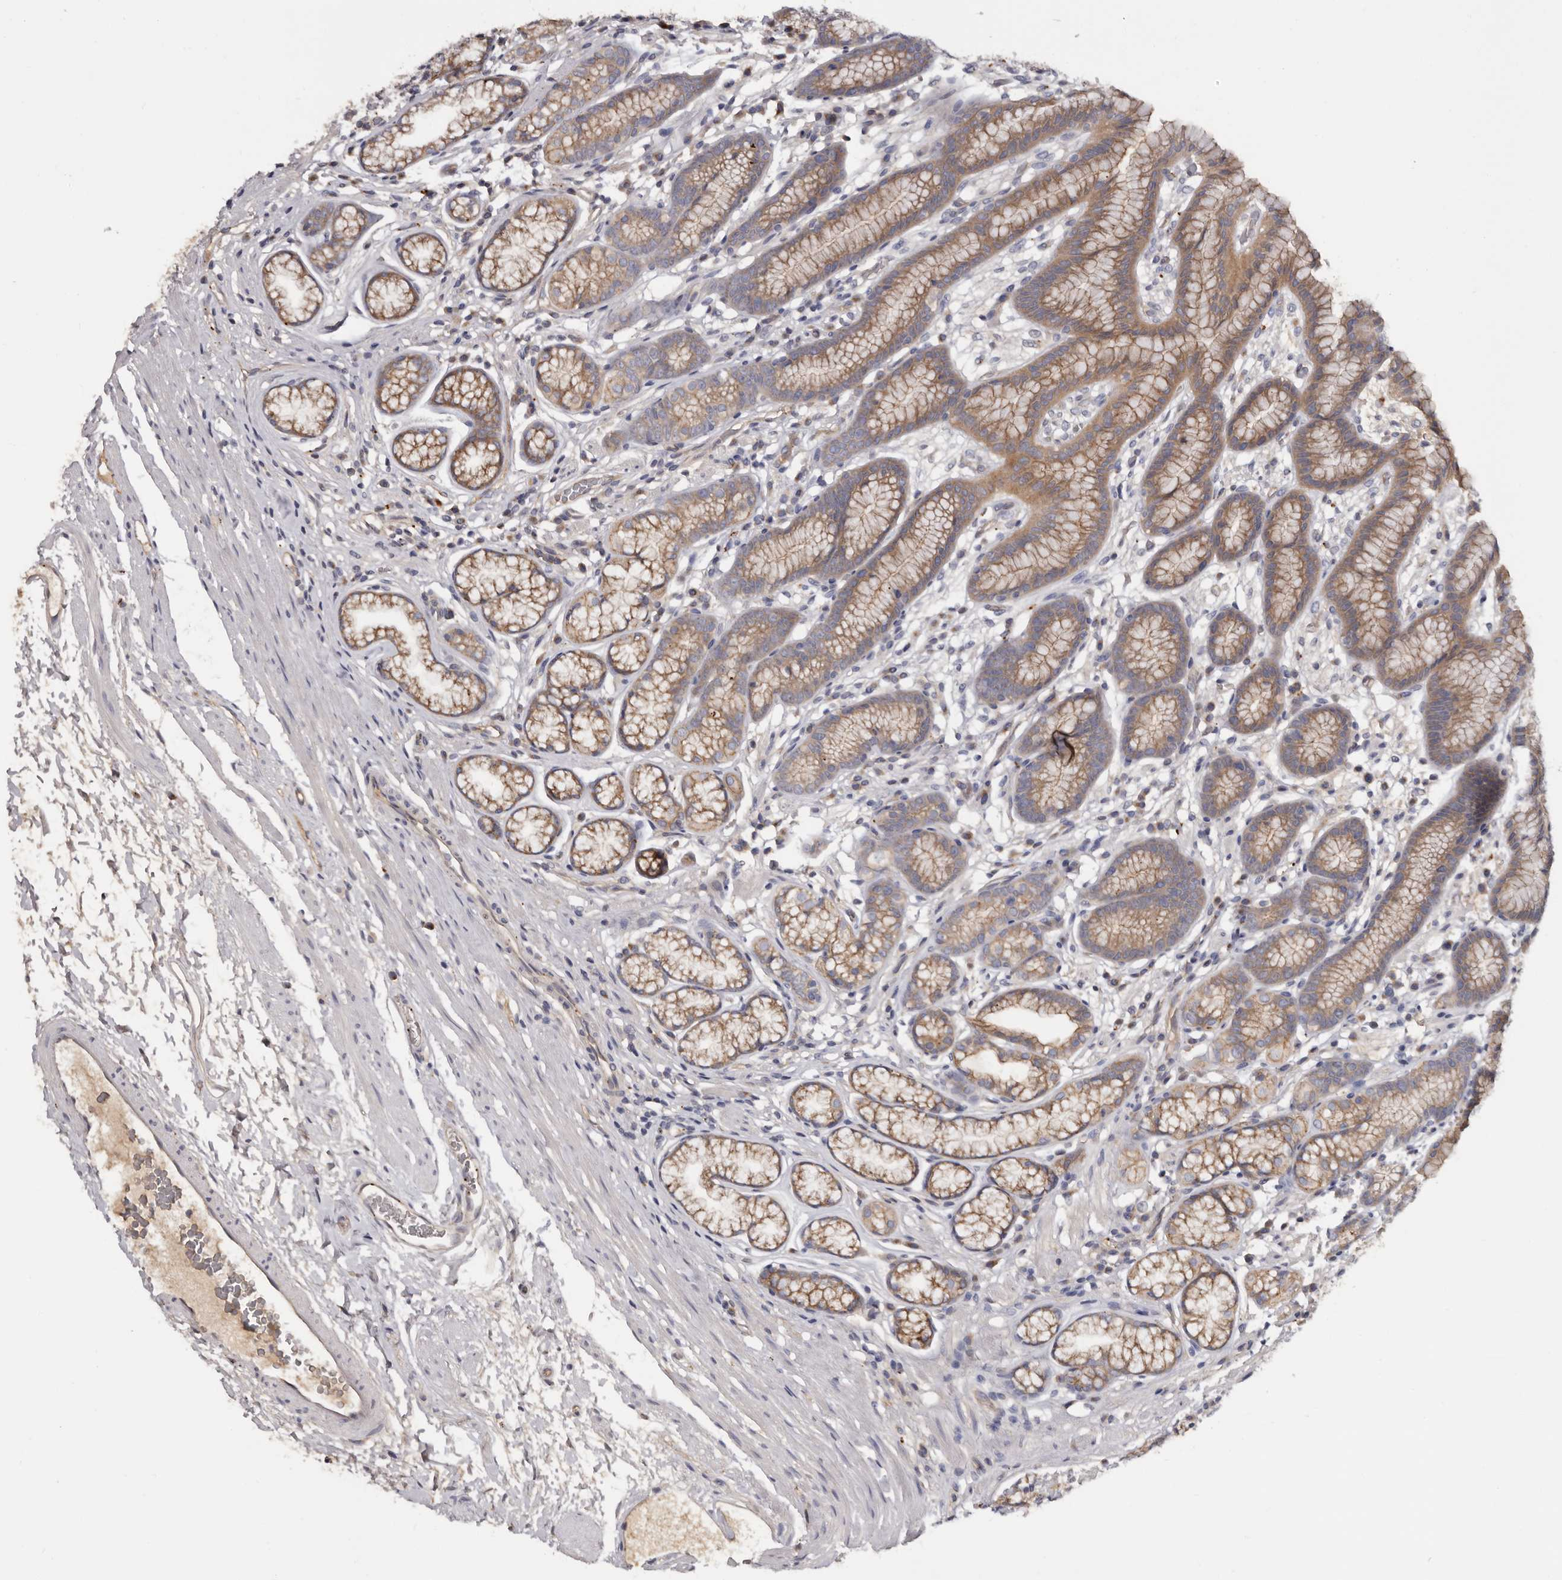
{"staining": {"intensity": "moderate", "quantity": "25%-75%", "location": "cytoplasmic/membranous"}, "tissue": "stomach", "cell_type": "Glandular cells", "image_type": "normal", "snomed": [{"axis": "morphology", "description": "Normal tissue, NOS"}, {"axis": "topography", "description": "Stomach"}], "caption": "Immunohistochemical staining of normal stomach exhibits moderate cytoplasmic/membranous protein expression in about 25%-75% of glandular cells.", "gene": "INKA2", "patient": {"sex": "male", "age": 42}}